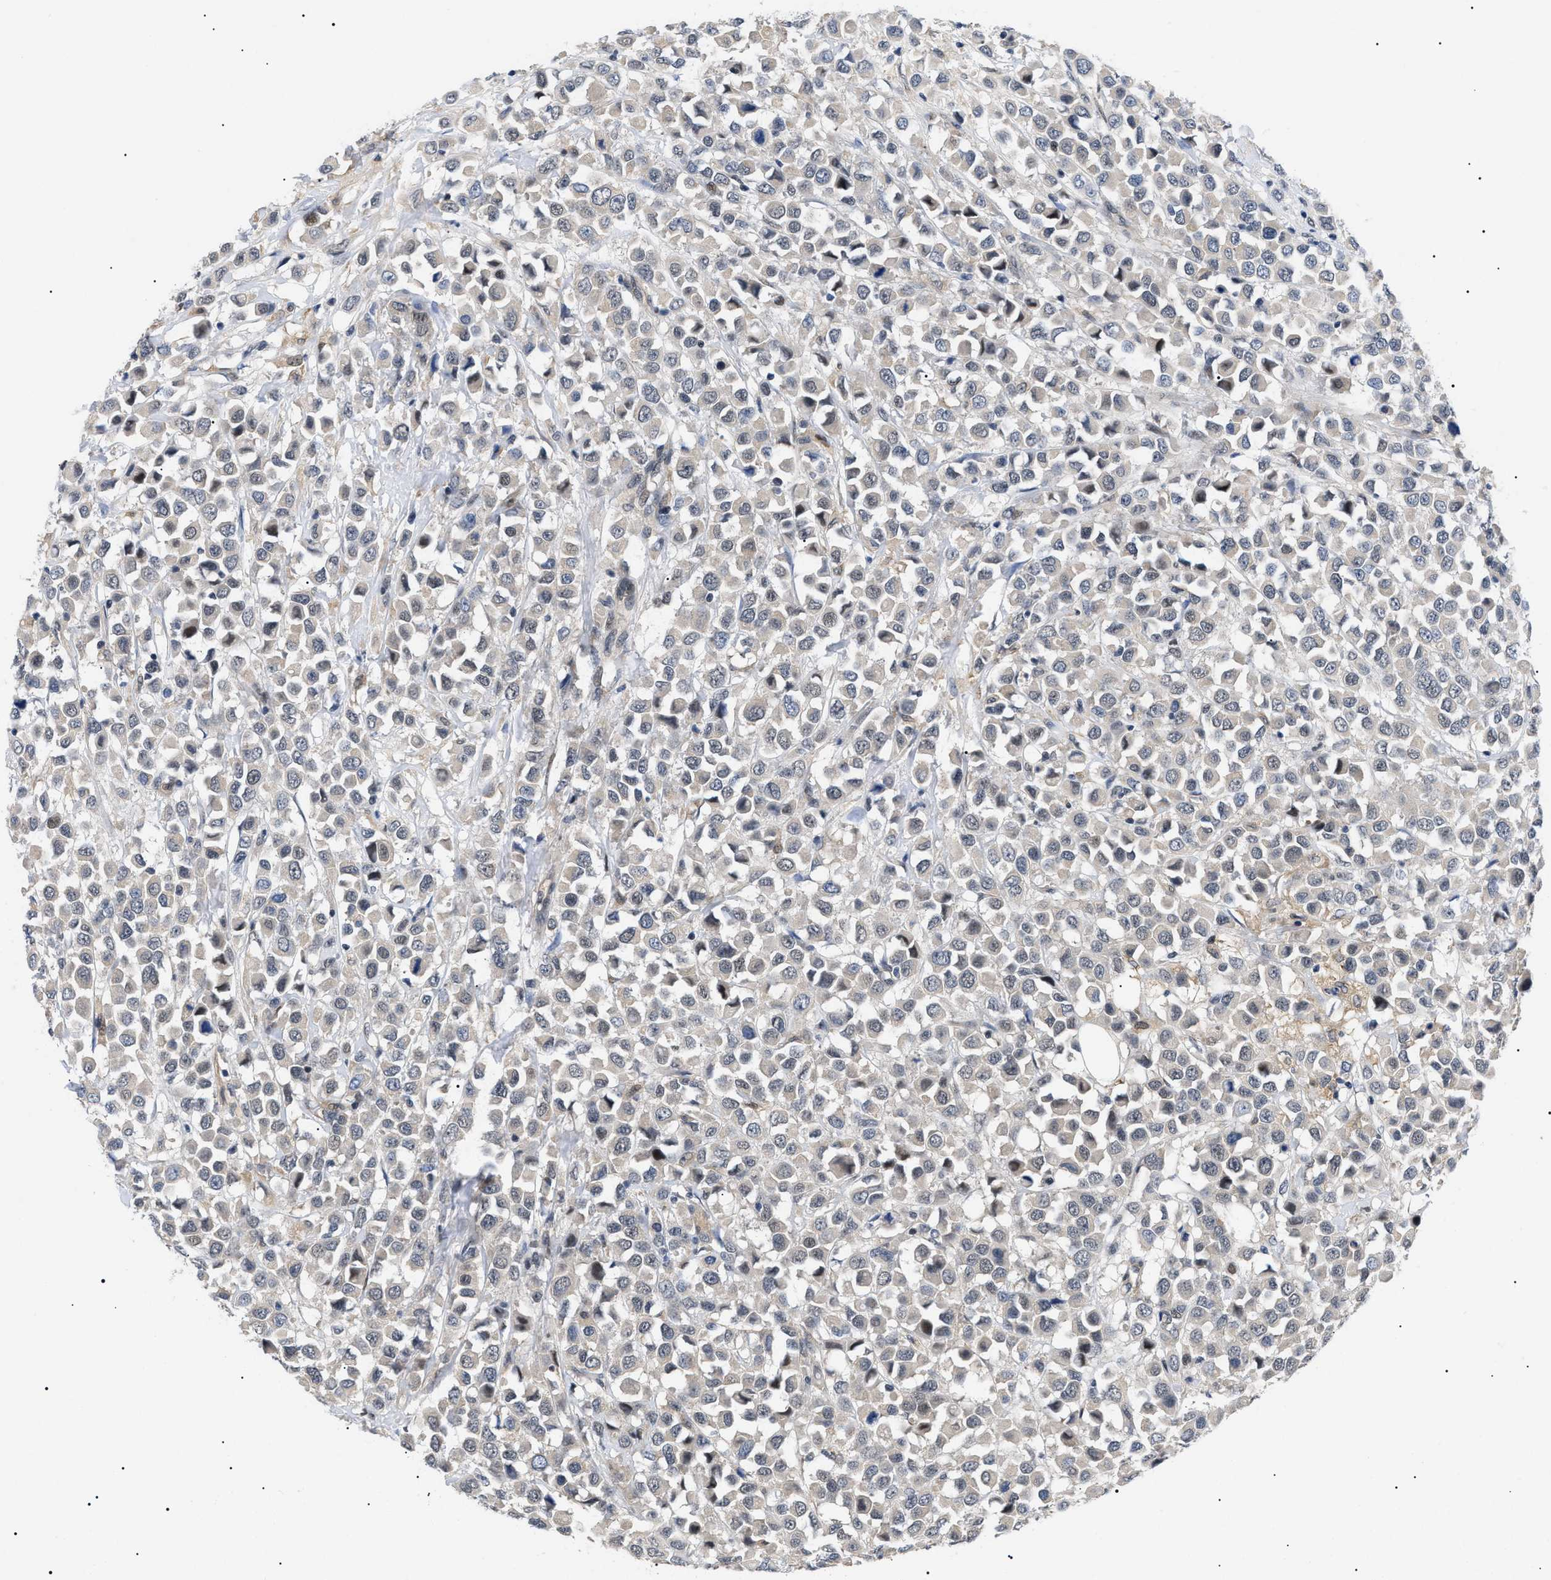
{"staining": {"intensity": "weak", "quantity": ">75%", "location": "cytoplasmic/membranous"}, "tissue": "breast cancer", "cell_type": "Tumor cells", "image_type": "cancer", "snomed": [{"axis": "morphology", "description": "Duct carcinoma"}, {"axis": "topography", "description": "Breast"}], "caption": "Tumor cells reveal low levels of weak cytoplasmic/membranous positivity in approximately >75% of cells in human infiltrating ductal carcinoma (breast).", "gene": "GARRE1", "patient": {"sex": "female", "age": 61}}